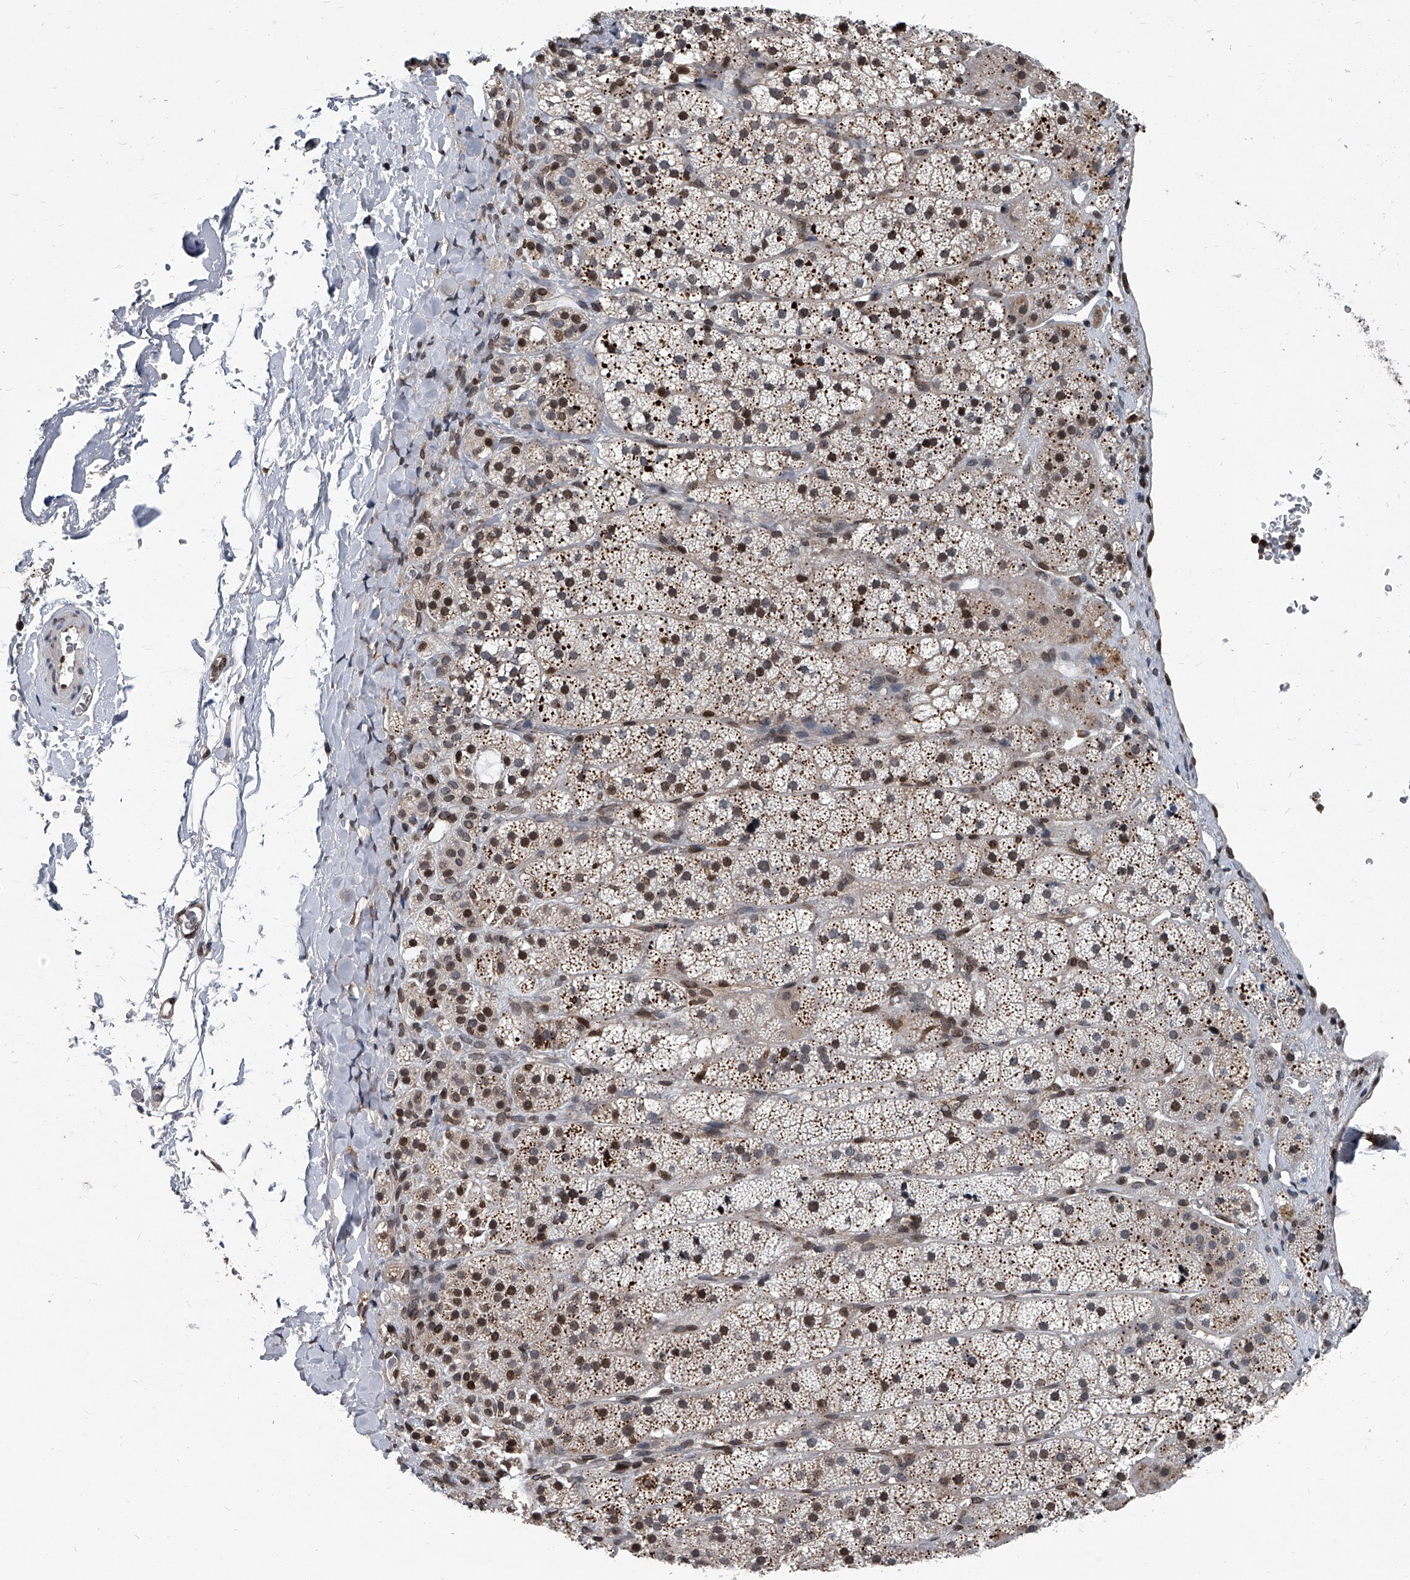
{"staining": {"intensity": "moderate", "quantity": ">75%", "location": "cytoplasmic/membranous,nuclear"}, "tissue": "adrenal gland", "cell_type": "Glandular cells", "image_type": "normal", "snomed": [{"axis": "morphology", "description": "Normal tissue, NOS"}, {"axis": "topography", "description": "Adrenal gland"}], "caption": "Glandular cells demonstrate medium levels of moderate cytoplasmic/membranous,nuclear positivity in about >75% of cells in unremarkable adrenal gland. (DAB (3,3'-diaminobenzidine) IHC with brightfield microscopy, high magnification).", "gene": "PHF20", "patient": {"sex": "female", "age": 44}}